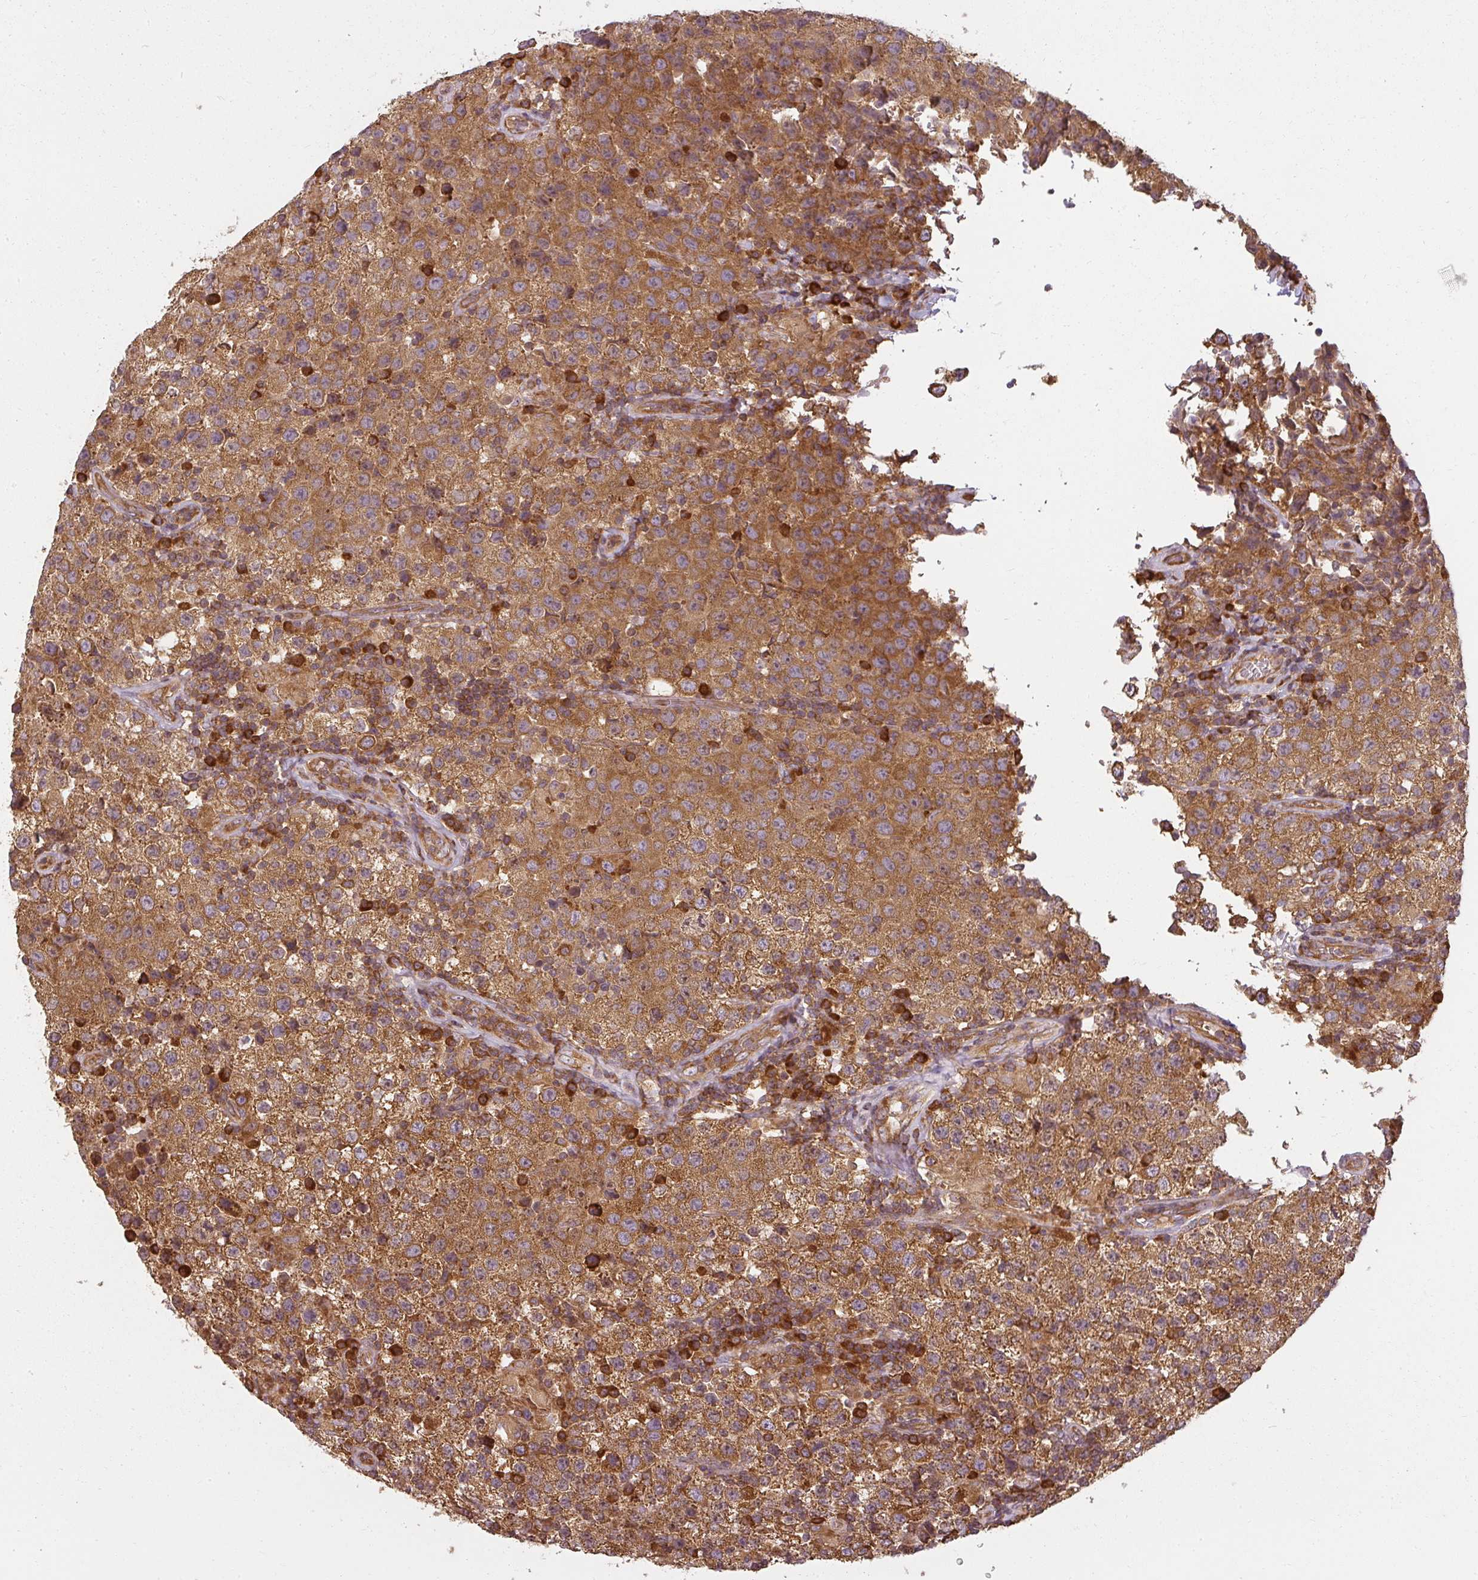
{"staining": {"intensity": "moderate", "quantity": ">75%", "location": "cytoplasmic/membranous"}, "tissue": "testis cancer", "cell_type": "Tumor cells", "image_type": "cancer", "snomed": [{"axis": "morphology", "description": "Seminoma, NOS"}, {"axis": "morphology", "description": "Carcinoma, Embryonal, NOS"}, {"axis": "topography", "description": "Testis"}], "caption": "Immunohistochemistry (IHC) image of human embryonal carcinoma (testis) stained for a protein (brown), which reveals medium levels of moderate cytoplasmic/membranous positivity in approximately >75% of tumor cells.", "gene": "RPL24", "patient": {"sex": "male", "age": 41}}